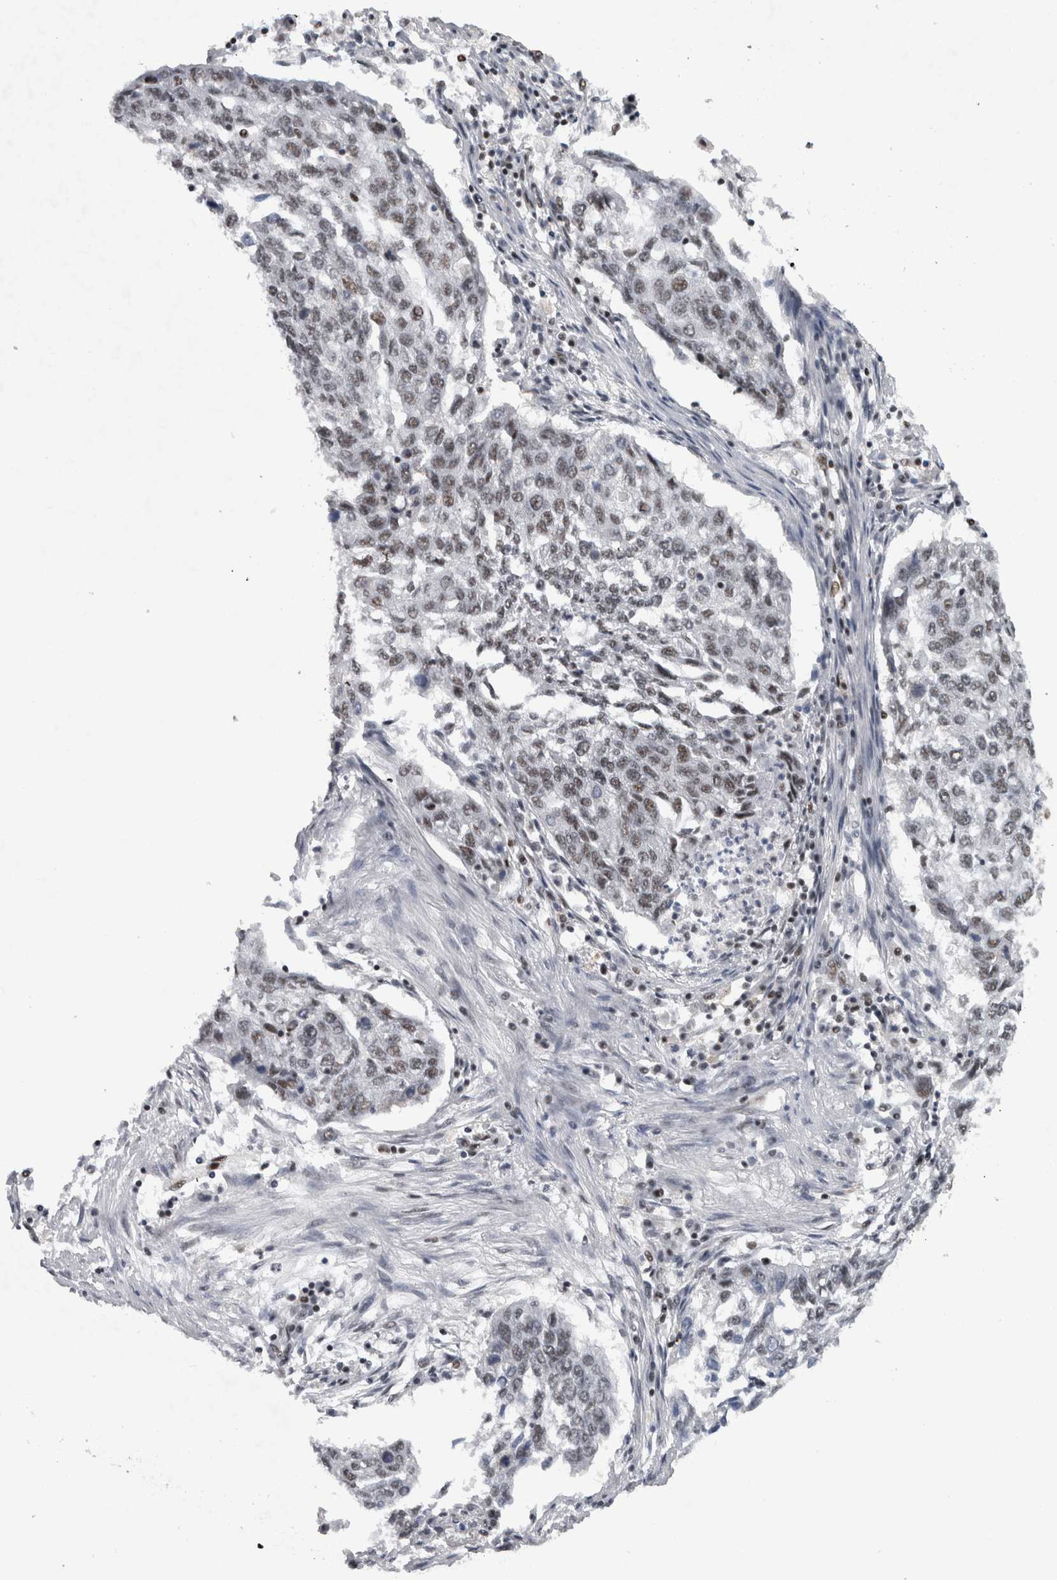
{"staining": {"intensity": "weak", "quantity": "25%-75%", "location": "nuclear"}, "tissue": "lung cancer", "cell_type": "Tumor cells", "image_type": "cancer", "snomed": [{"axis": "morphology", "description": "Squamous cell carcinoma, NOS"}, {"axis": "topography", "description": "Lung"}], "caption": "DAB immunohistochemical staining of squamous cell carcinoma (lung) reveals weak nuclear protein positivity in approximately 25%-75% of tumor cells. The protein of interest is stained brown, and the nuclei are stained in blue (DAB IHC with brightfield microscopy, high magnification).", "gene": "CDK11A", "patient": {"sex": "female", "age": 63}}